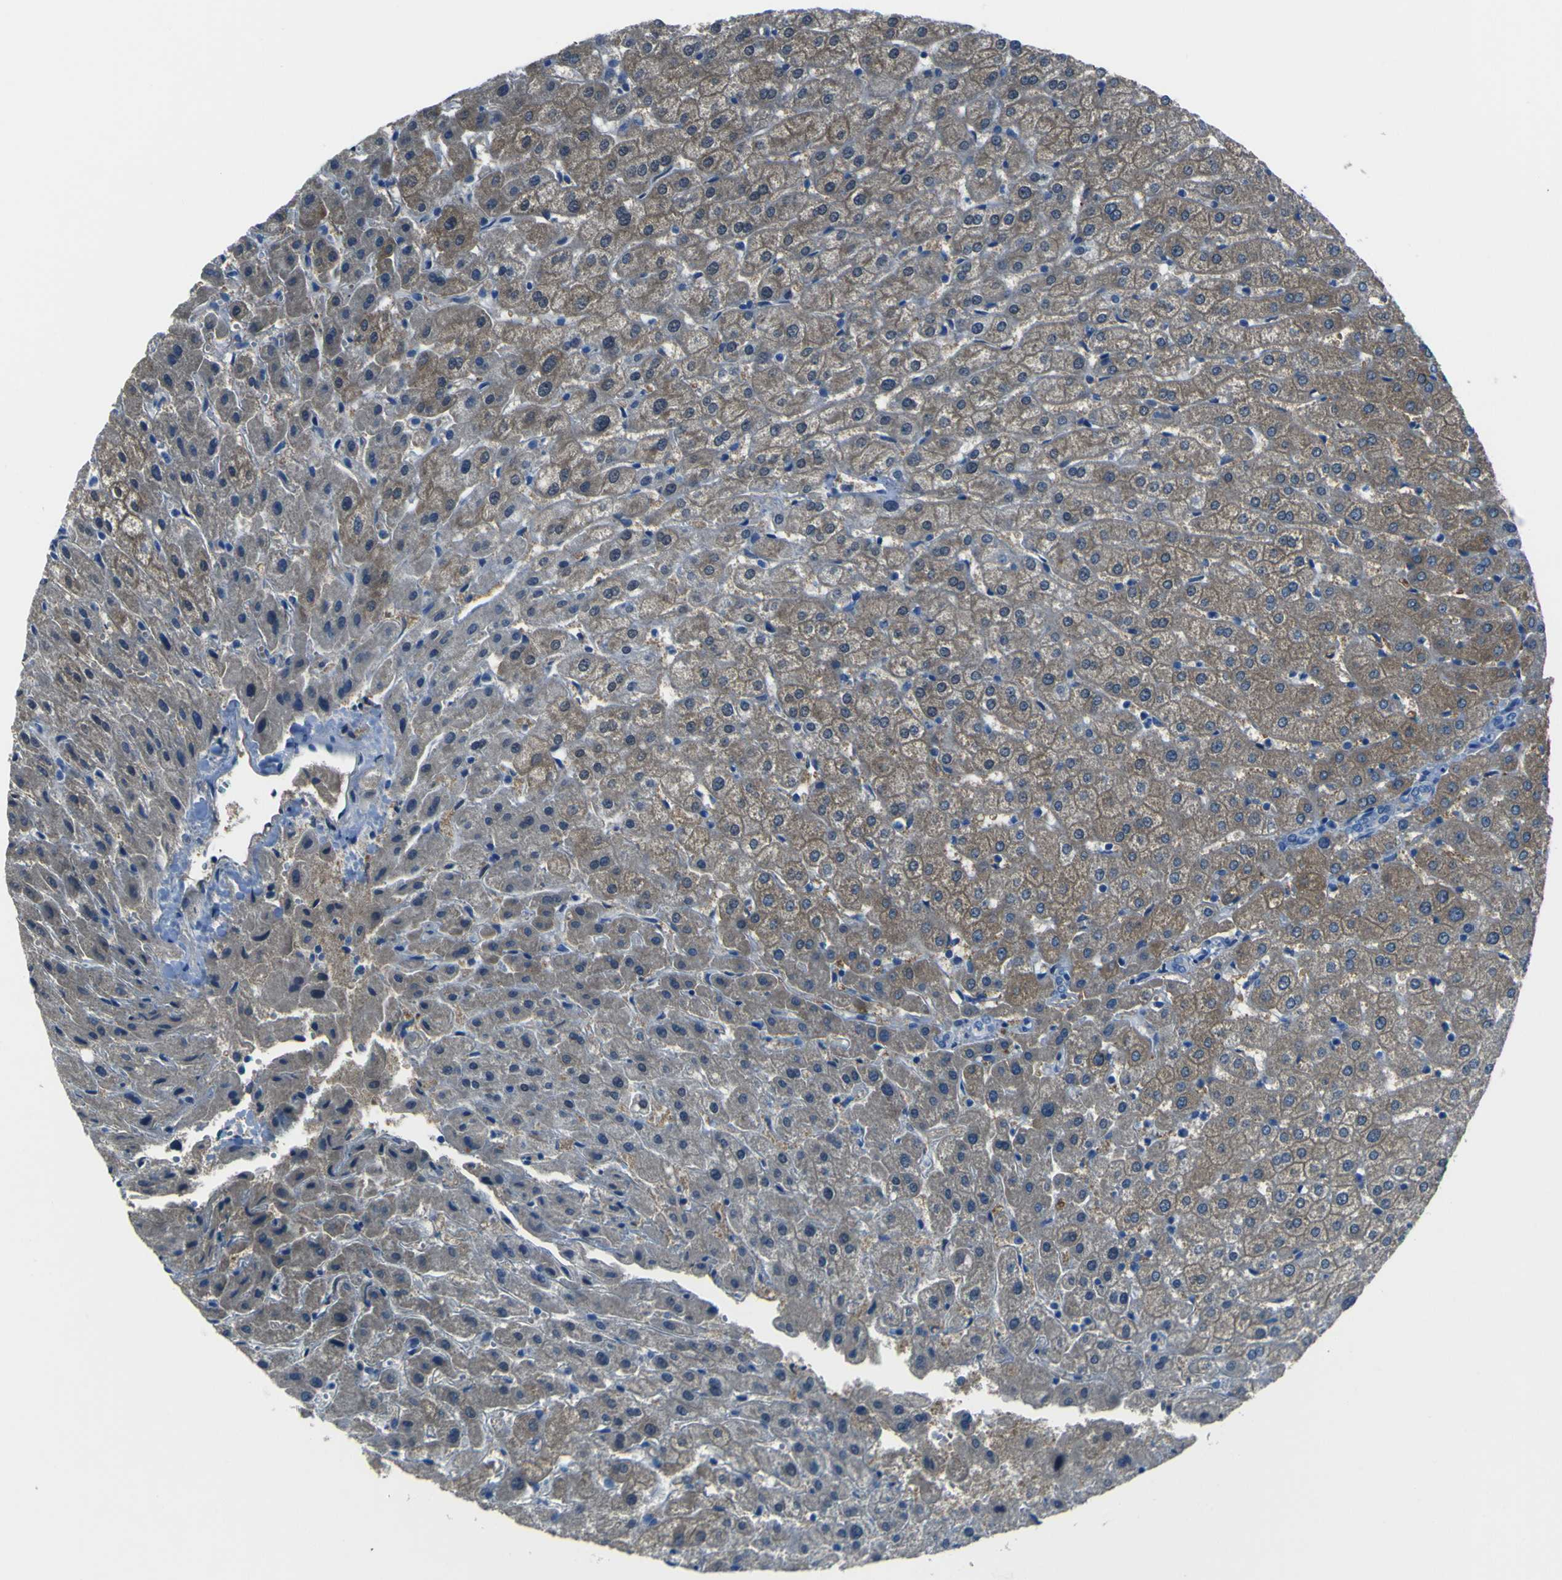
{"staining": {"intensity": "negative", "quantity": "none", "location": "none"}, "tissue": "liver", "cell_type": "Cholangiocytes", "image_type": "normal", "snomed": [{"axis": "morphology", "description": "Normal tissue, NOS"}, {"axis": "morphology", "description": "Fibrosis, NOS"}, {"axis": "topography", "description": "Liver"}], "caption": "Immunohistochemistry histopathology image of unremarkable liver: human liver stained with DAB reveals no significant protein positivity in cholangiocytes.", "gene": "PHKG1", "patient": {"sex": "female", "age": 29}}